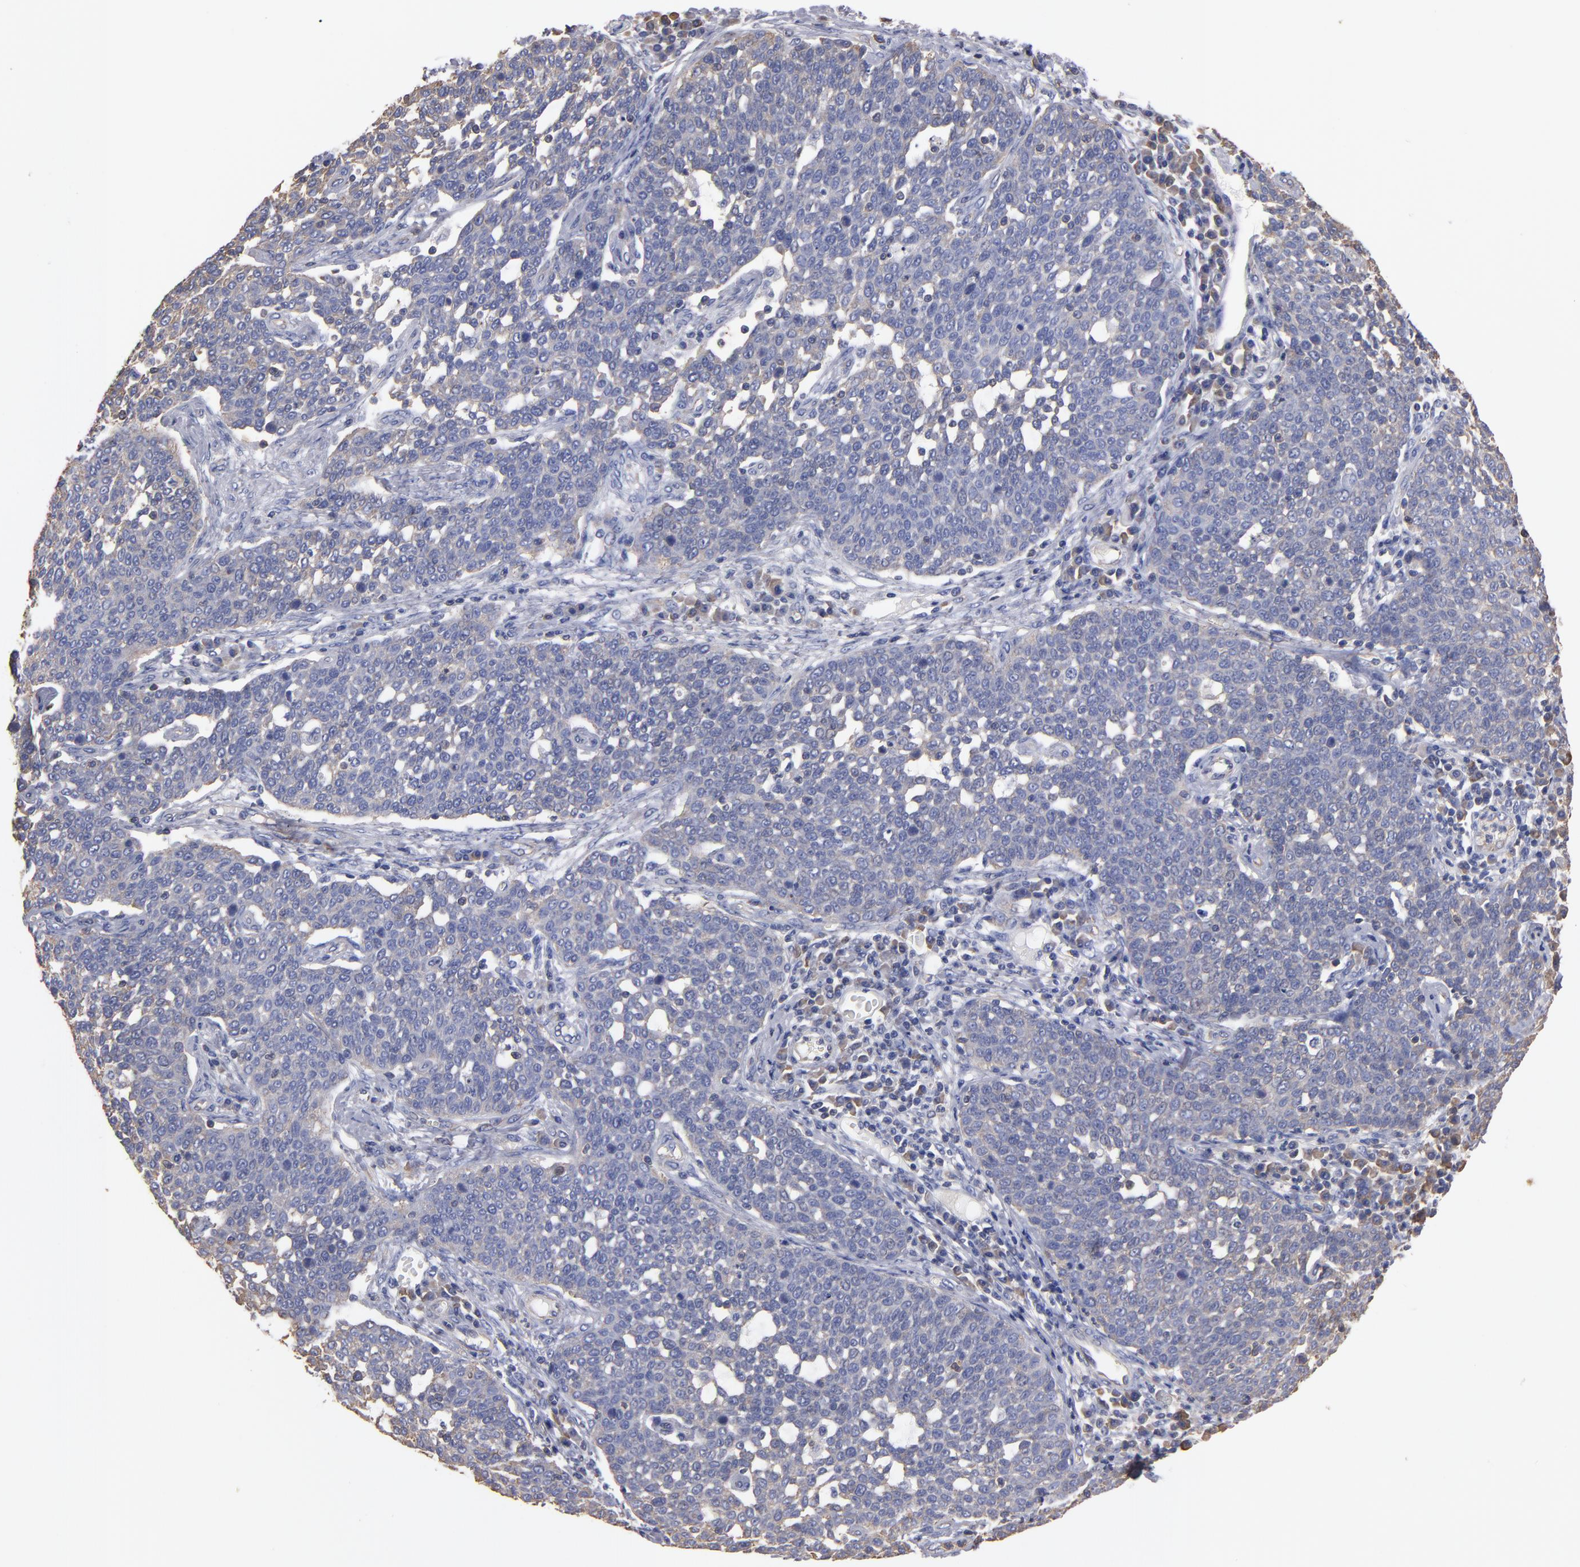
{"staining": {"intensity": "weak", "quantity": "25%-75%", "location": "cytoplasmic/membranous"}, "tissue": "cervical cancer", "cell_type": "Tumor cells", "image_type": "cancer", "snomed": [{"axis": "morphology", "description": "Squamous cell carcinoma, NOS"}, {"axis": "topography", "description": "Cervix"}], "caption": "DAB immunohistochemical staining of human cervical cancer demonstrates weak cytoplasmic/membranous protein positivity in about 25%-75% of tumor cells. Immunohistochemistry stains the protein of interest in brown and the nuclei are stained blue.", "gene": "ESYT2", "patient": {"sex": "female", "age": 34}}